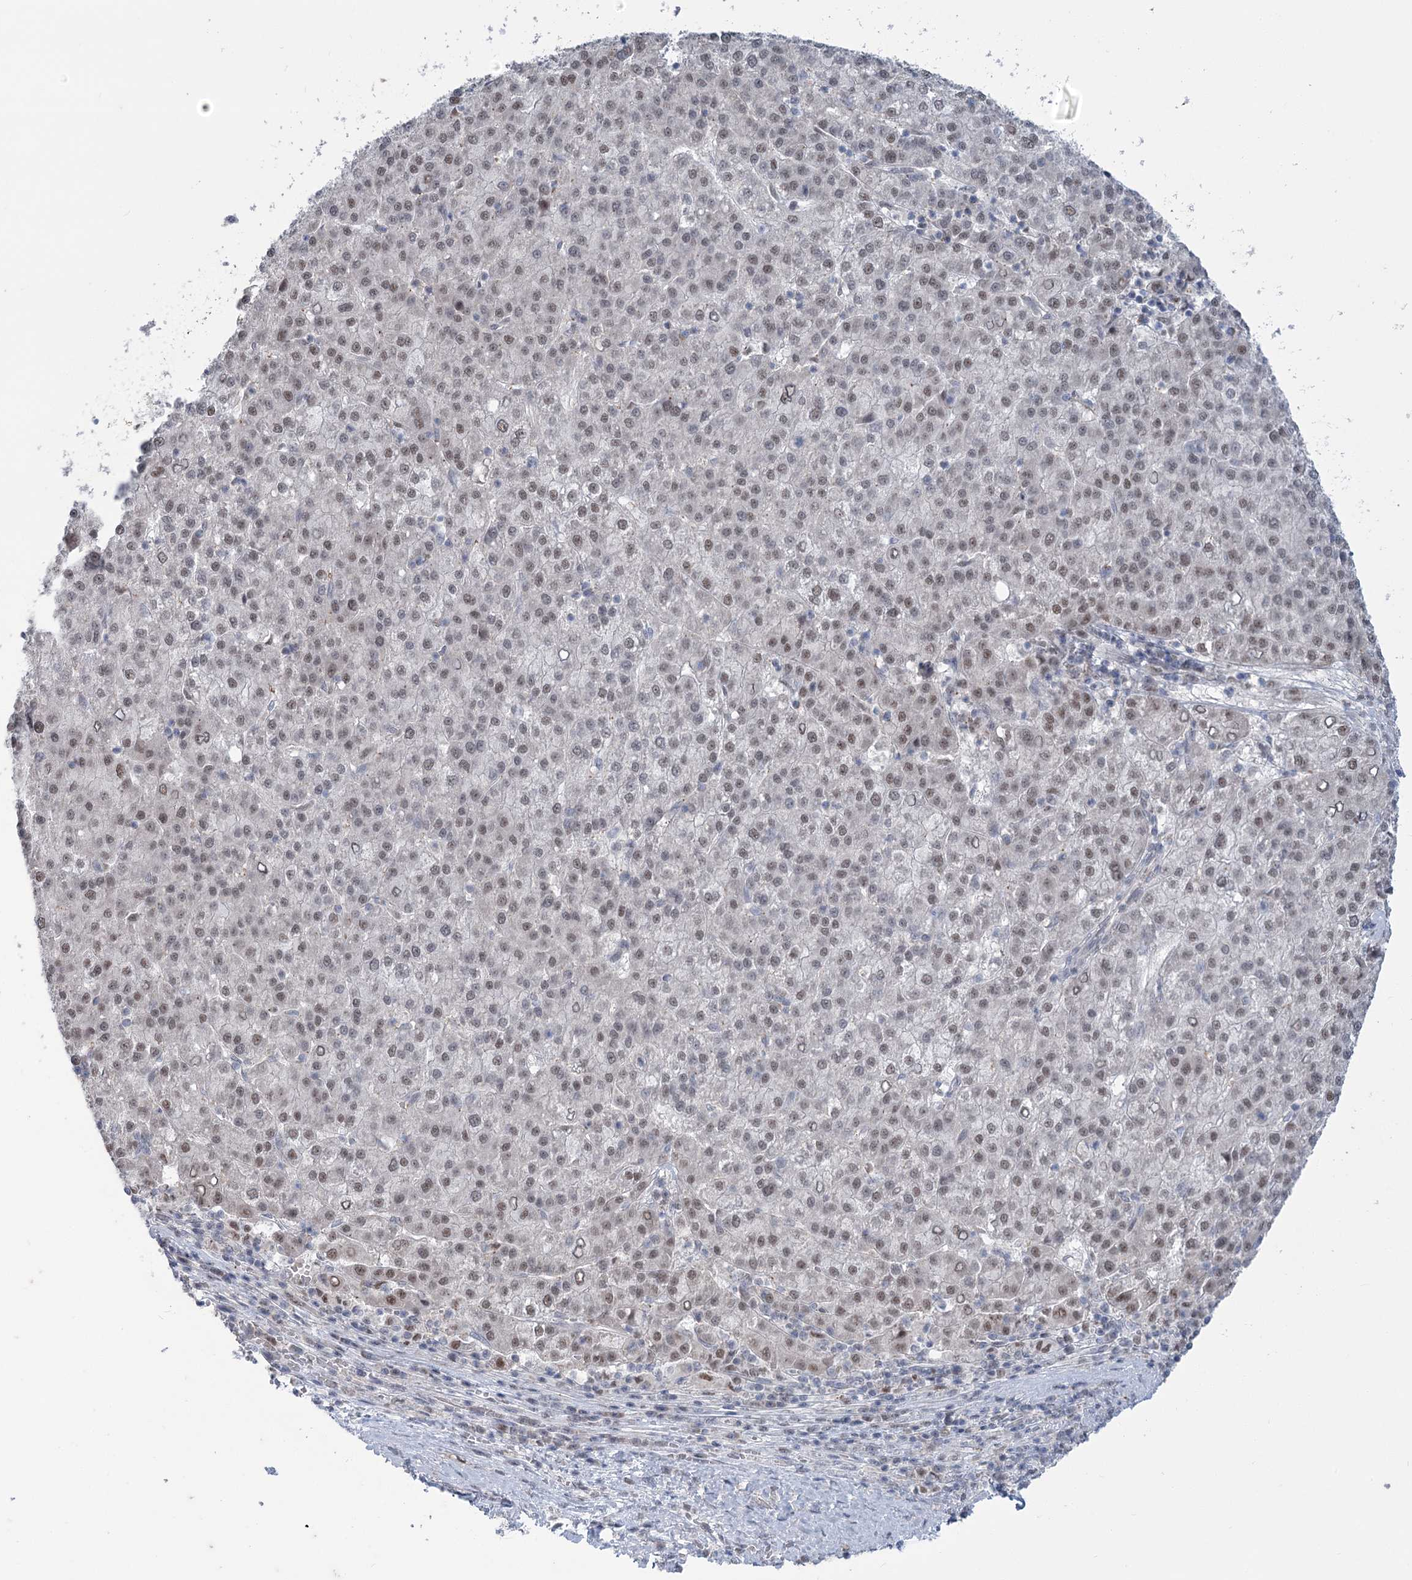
{"staining": {"intensity": "weak", "quantity": "25%-75%", "location": "nuclear"}, "tissue": "liver cancer", "cell_type": "Tumor cells", "image_type": "cancer", "snomed": [{"axis": "morphology", "description": "Carcinoma, Hepatocellular, NOS"}, {"axis": "topography", "description": "Liver"}], "caption": "Immunohistochemistry (IHC) of hepatocellular carcinoma (liver) demonstrates low levels of weak nuclear positivity in approximately 25%-75% of tumor cells.", "gene": "MTG1", "patient": {"sex": "female", "age": 58}}